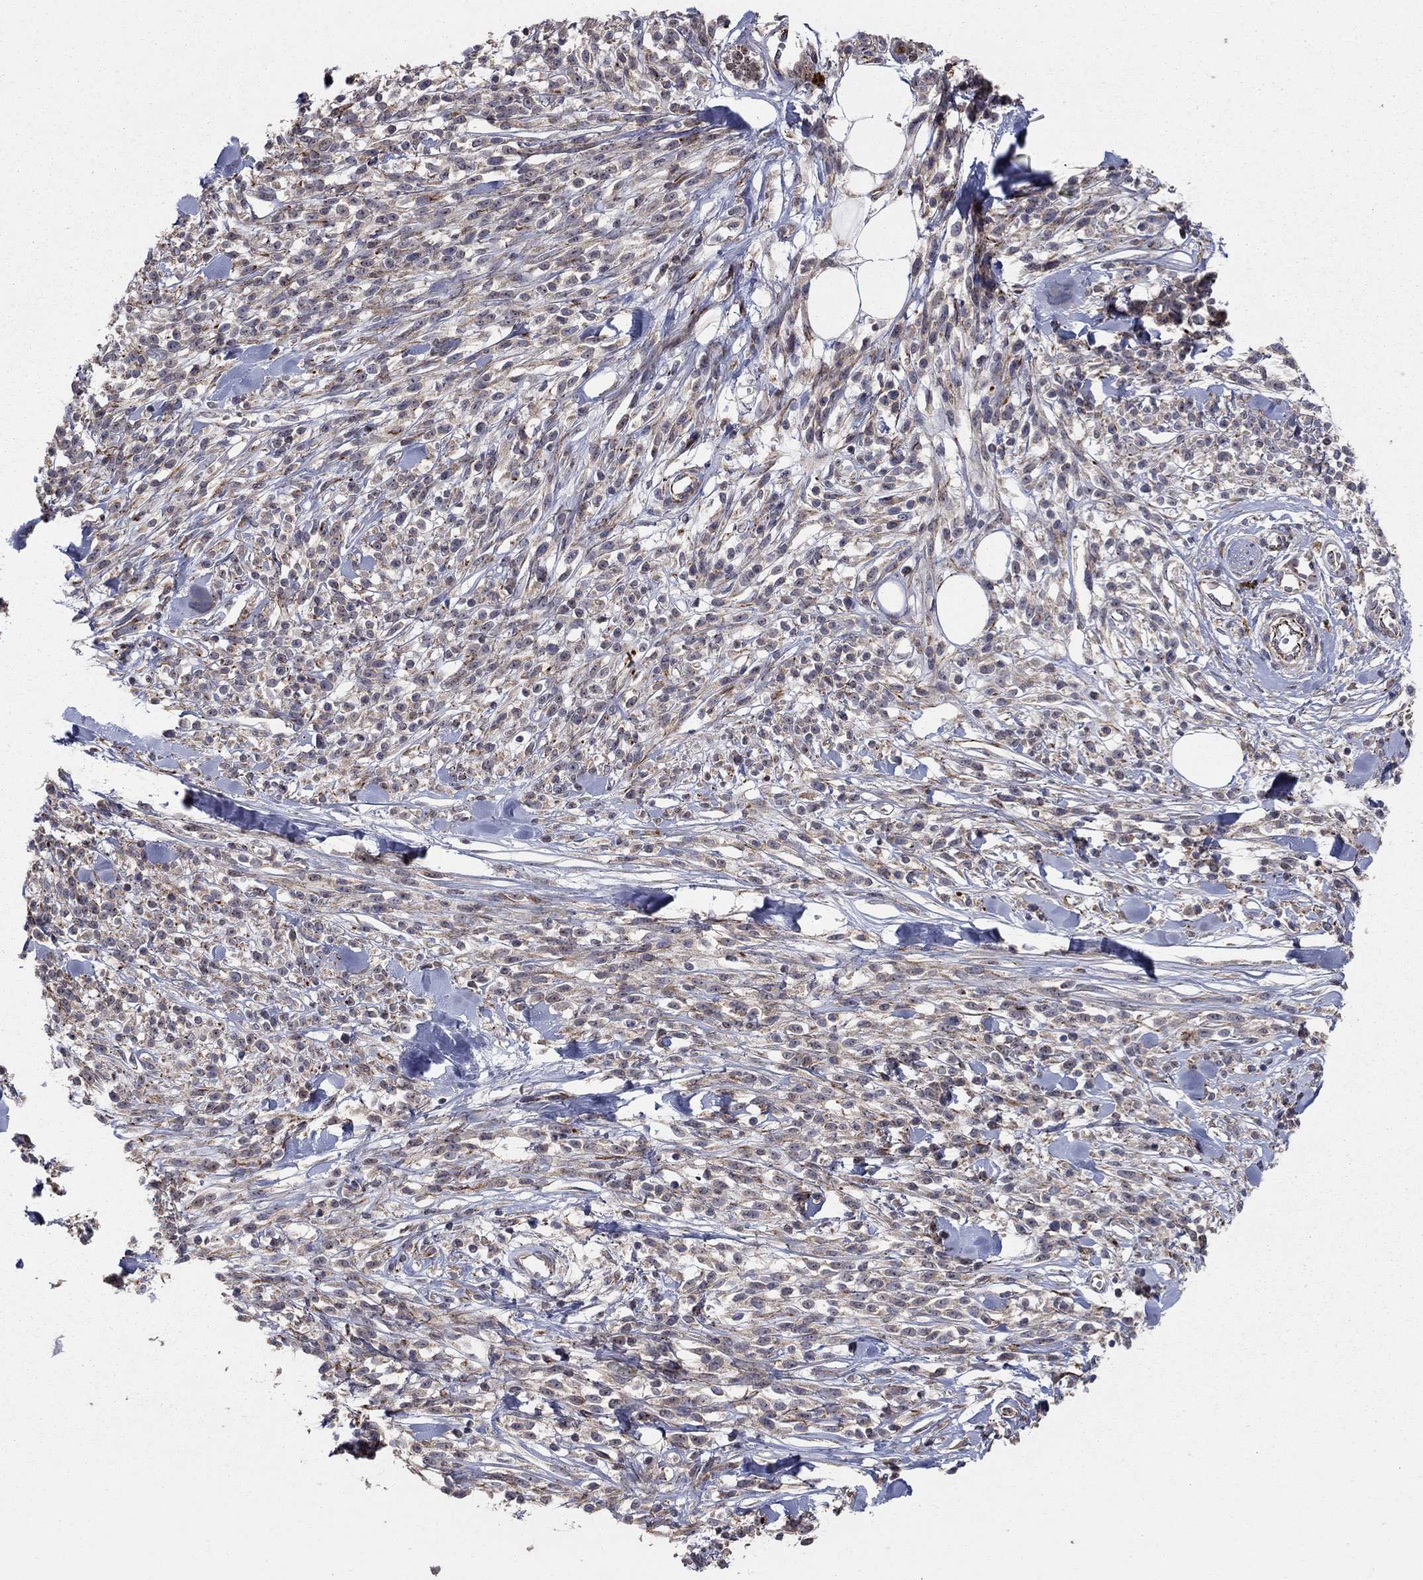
{"staining": {"intensity": "negative", "quantity": "none", "location": "none"}, "tissue": "melanoma", "cell_type": "Tumor cells", "image_type": "cancer", "snomed": [{"axis": "morphology", "description": "Malignant melanoma, NOS"}, {"axis": "topography", "description": "Skin"}, {"axis": "topography", "description": "Skin of trunk"}], "caption": "The photomicrograph demonstrates no significant expression in tumor cells of malignant melanoma. (Stains: DAB IHC with hematoxylin counter stain, Microscopy: brightfield microscopy at high magnification).", "gene": "MSRA", "patient": {"sex": "male", "age": 74}}